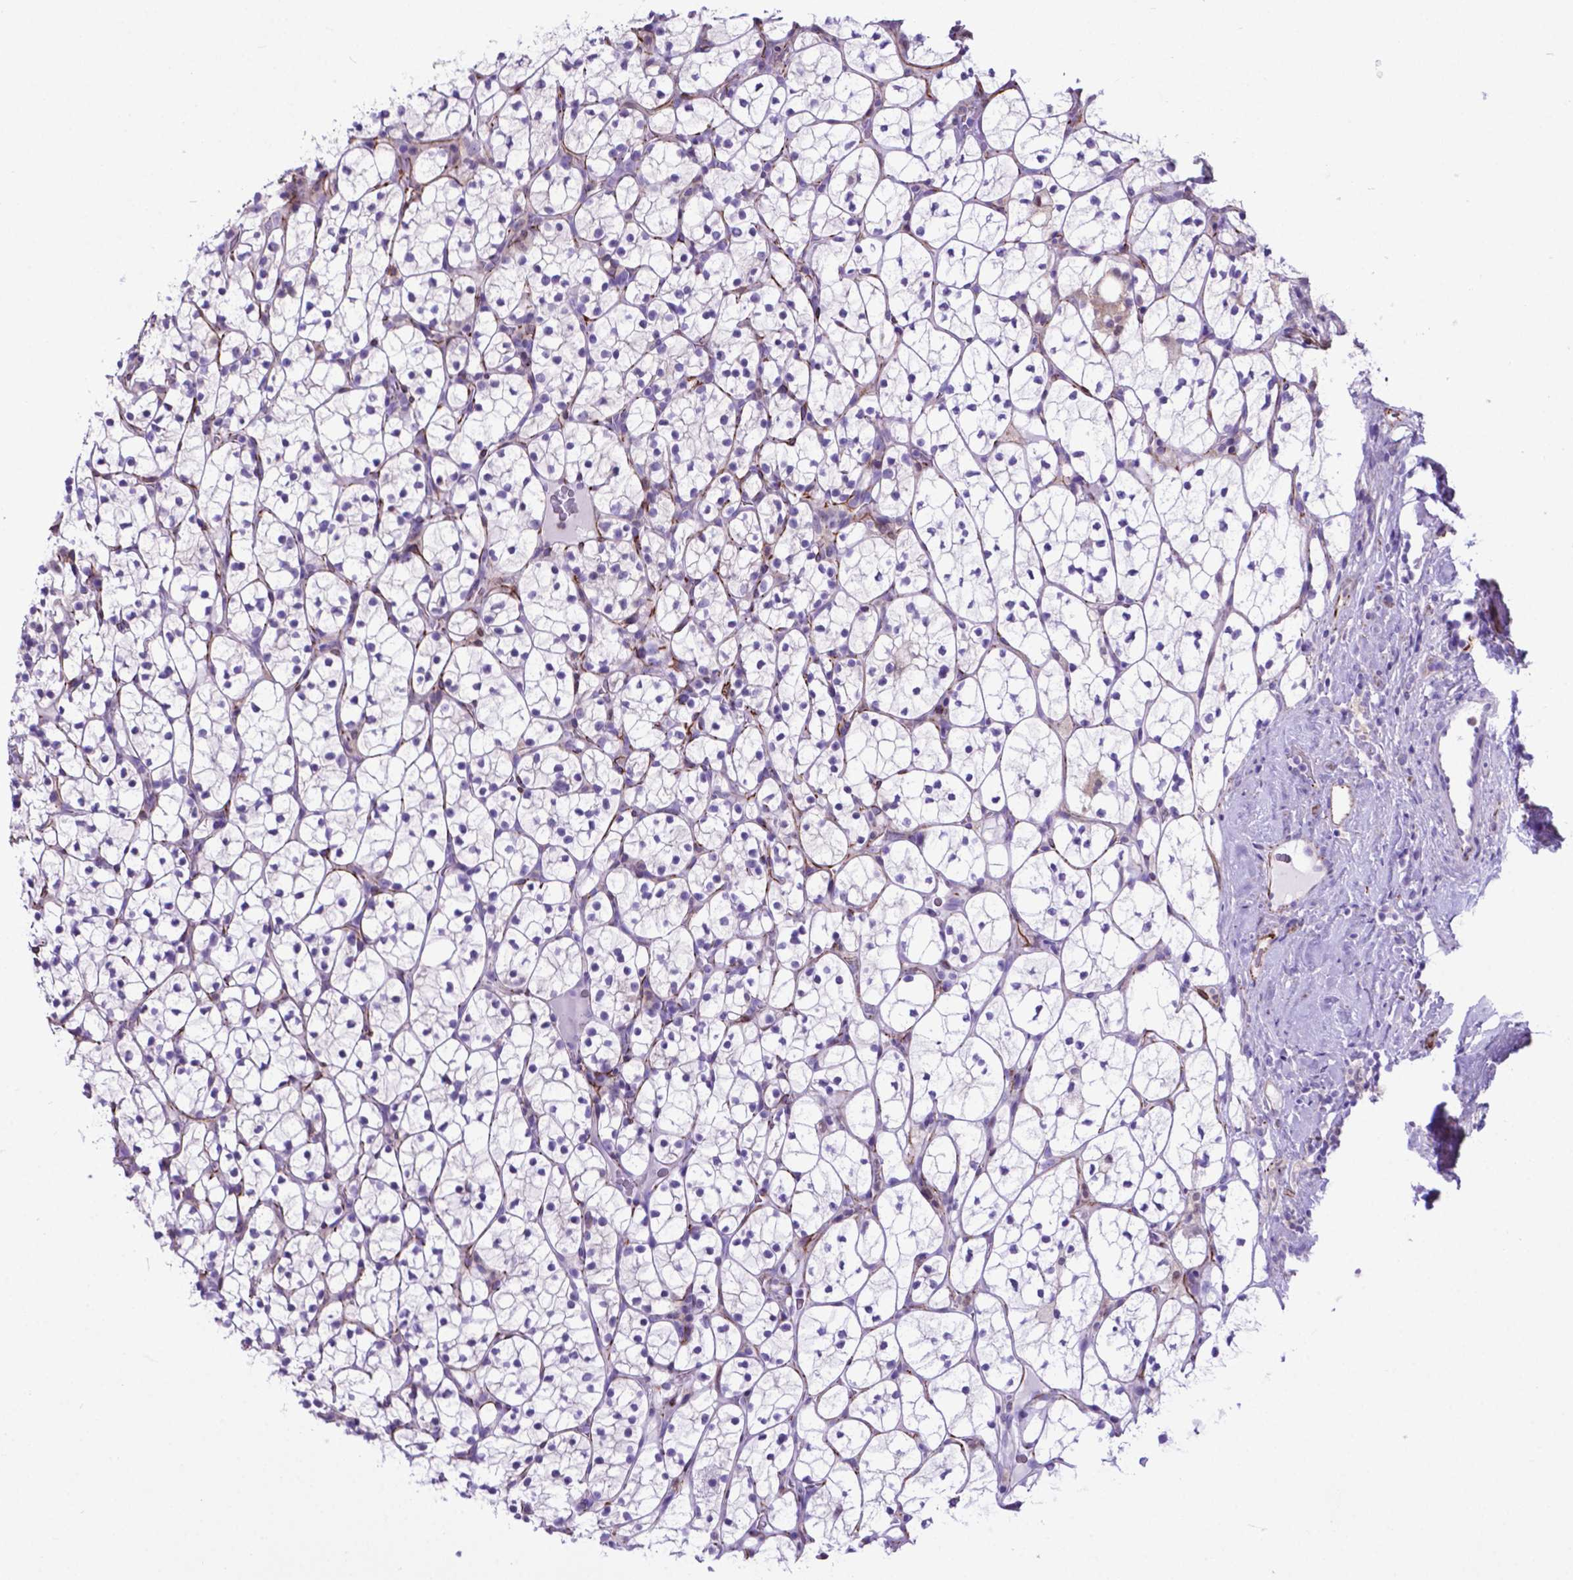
{"staining": {"intensity": "negative", "quantity": "none", "location": "none"}, "tissue": "renal cancer", "cell_type": "Tumor cells", "image_type": "cancer", "snomed": [{"axis": "morphology", "description": "Adenocarcinoma, NOS"}, {"axis": "topography", "description": "Kidney"}], "caption": "A high-resolution micrograph shows immunohistochemistry staining of renal cancer, which demonstrates no significant staining in tumor cells. (Brightfield microscopy of DAB (3,3'-diaminobenzidine) IHC at high magnification).", "gene": "LZTR1", "patient": {"sex": "female", "age": 89}}